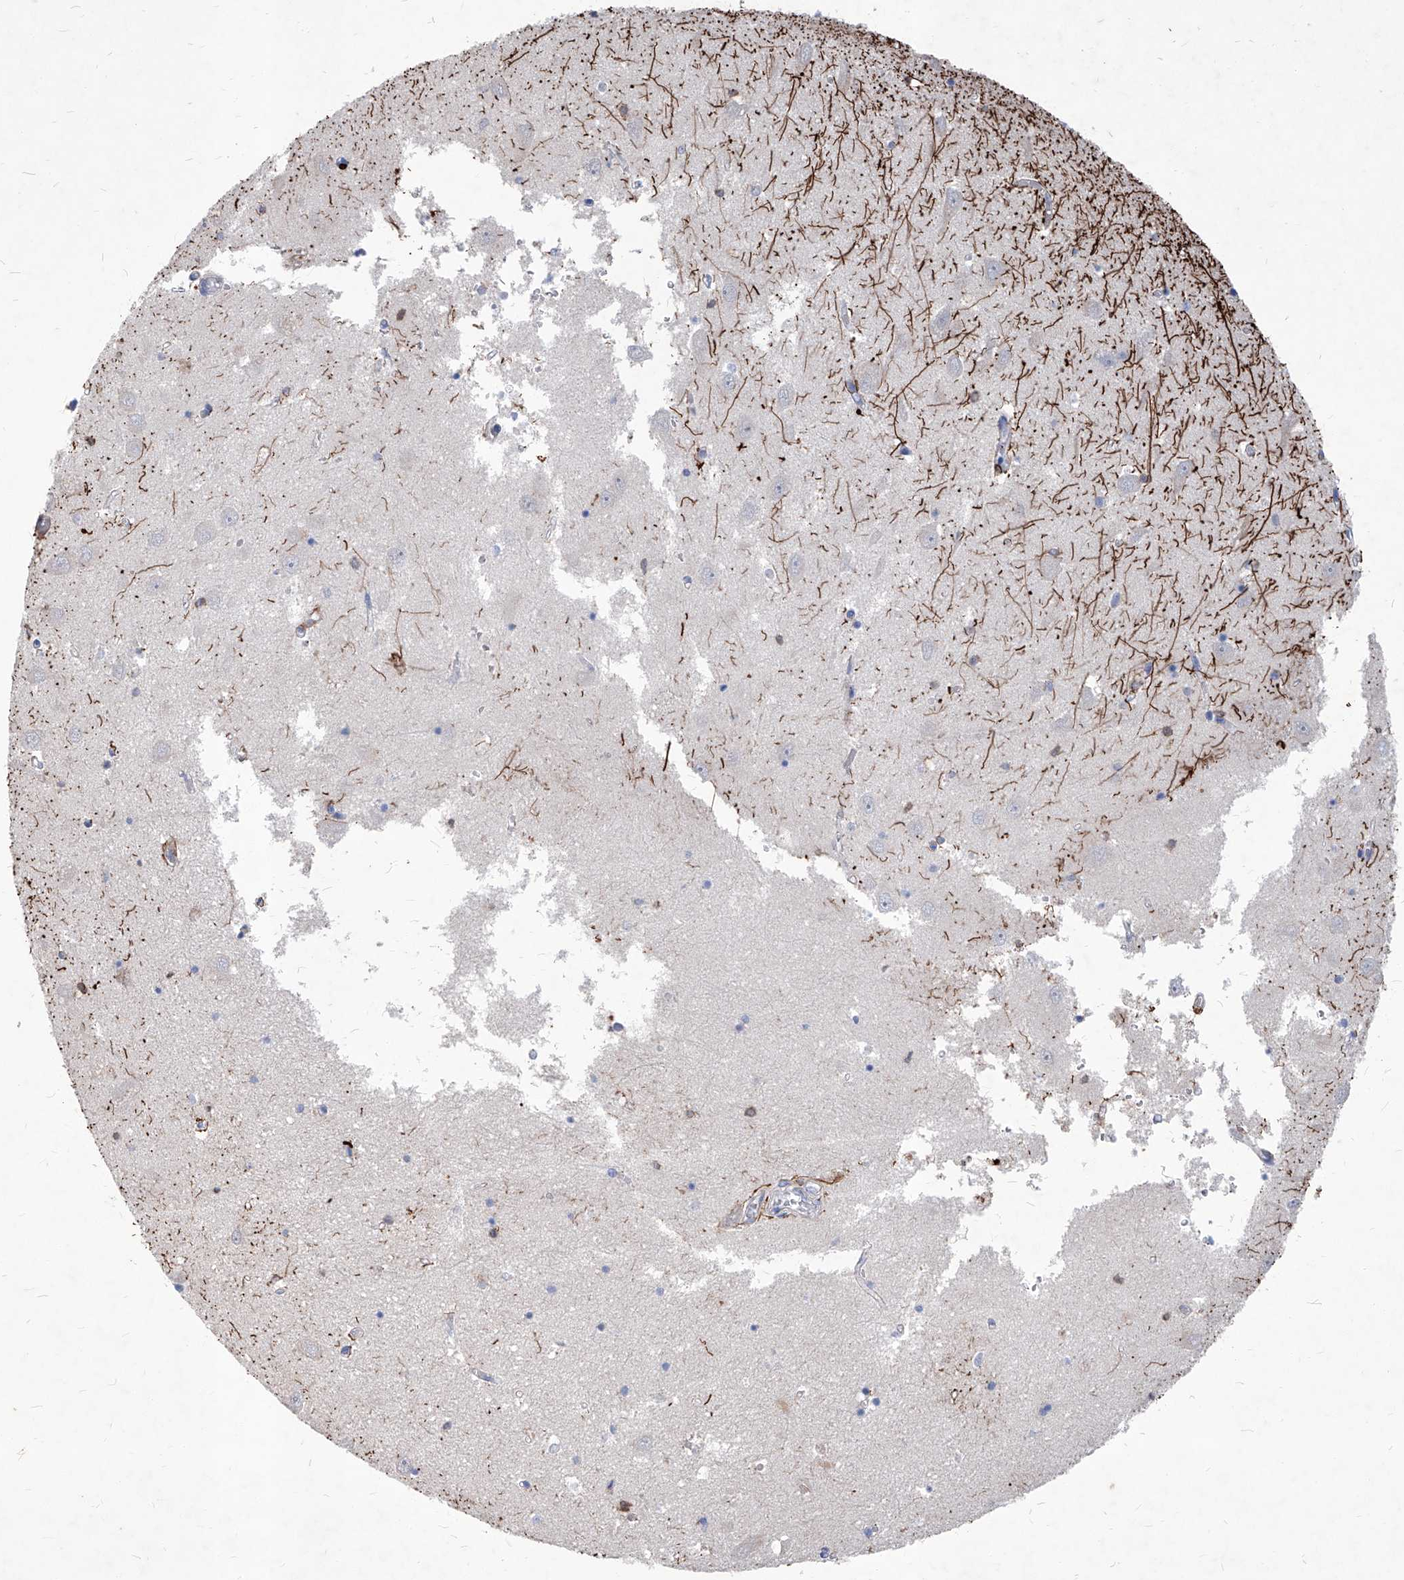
{"staining": {"intensity": "negative", "quantity": "none", "location": "none"}, "tissue": "hippocampus", "cell_type": "Glial cells", "image_type": "normal", "snomed": [{"axis": "morphology", "description": "Normal tissue, NOS"}, {"axis": "topography", "description": "Hippocampus"}], "caption": "Image shows no protein positivity in glial cells of benign hippocampus.", "gene": "UBOX5", "patient": {"sex": "male", "age": 70}}